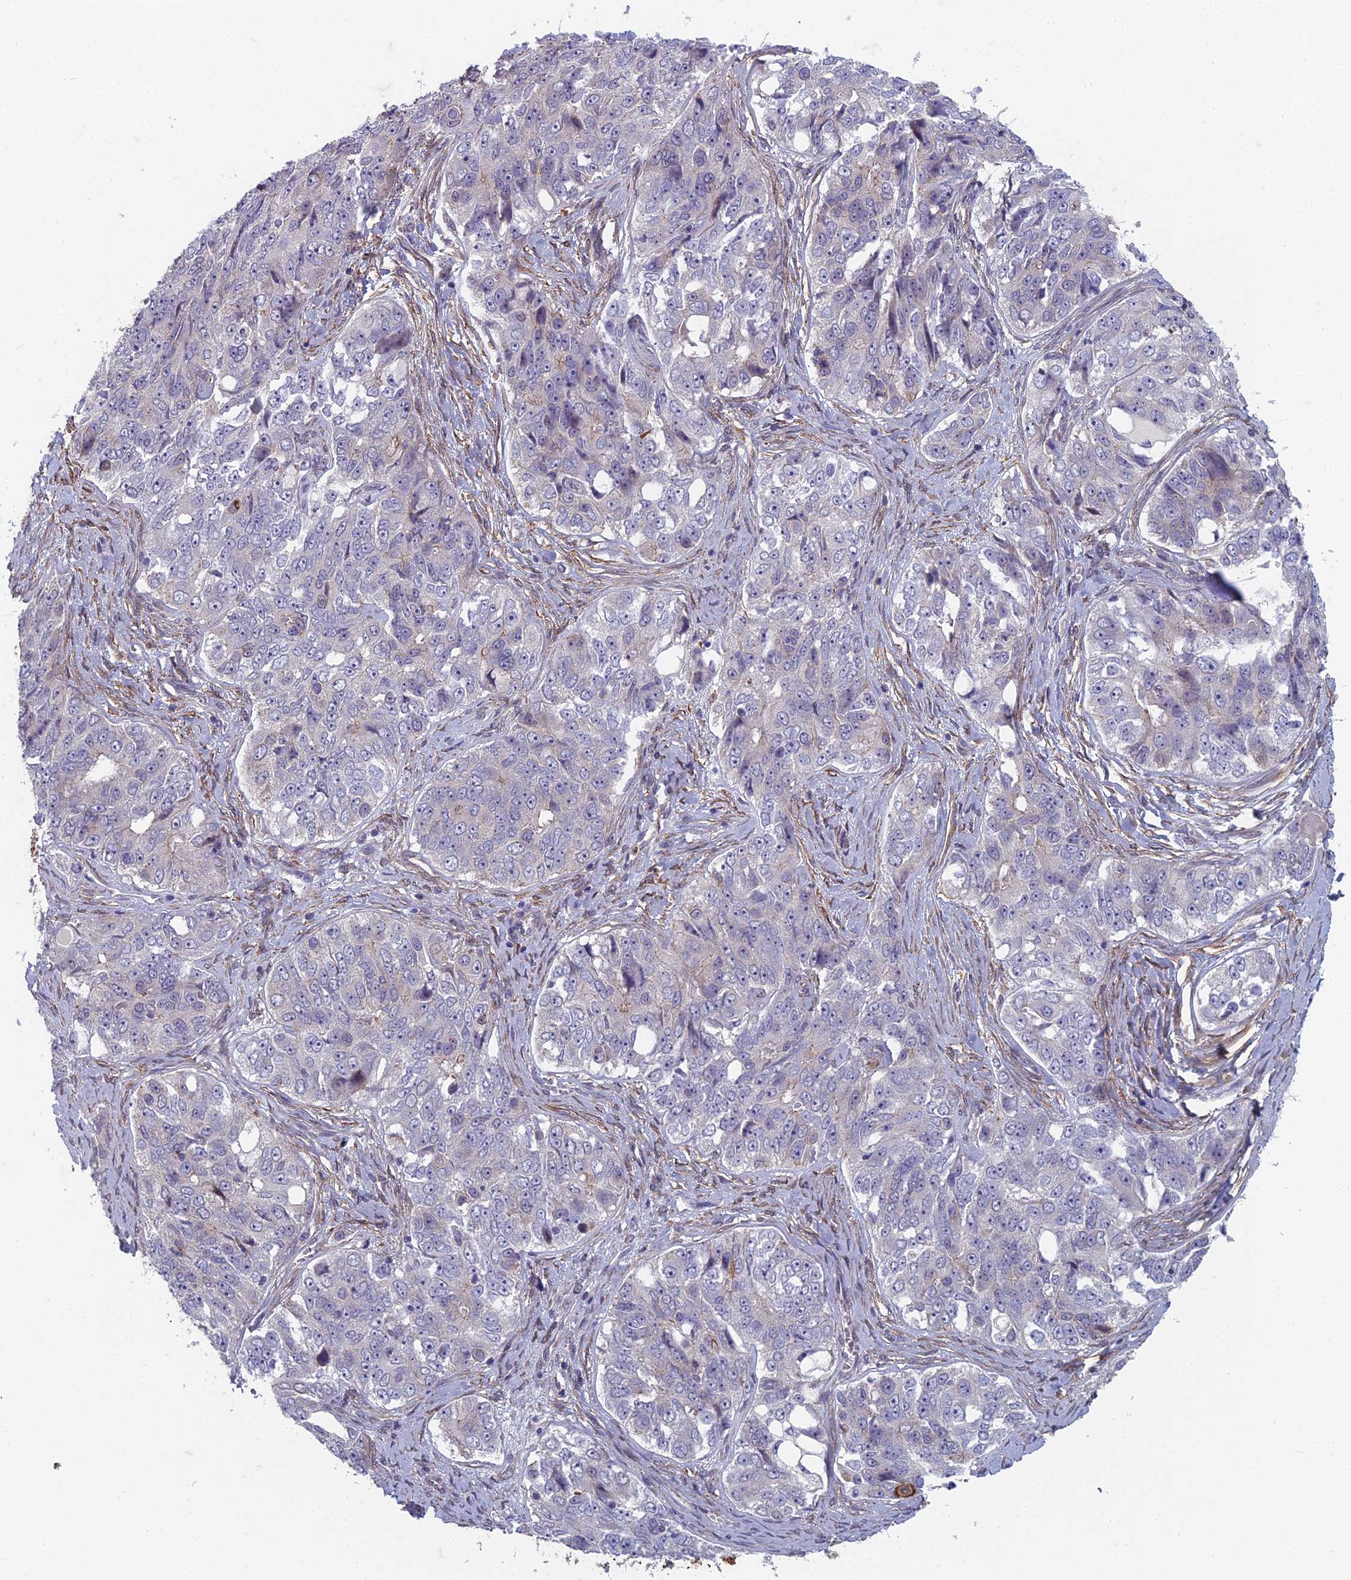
{"staining": {"intensity": "negative", "quantity": "none", "location": "none"}, "tissue": "ovarian cancer", "cell_type": "Tumor cells", "image_type": "cancer", "snomed": [{"axis": "morphology", "description": "Carcinoma, endometroid"}, {"axis": "topography", "description": "Ovary"}], "caption": "Tumor cells are negative for protein expression in human ovarian endometroid carcinoma.", "gene": "ZNF626", "patient": {"sex": "female", "age": 51}}